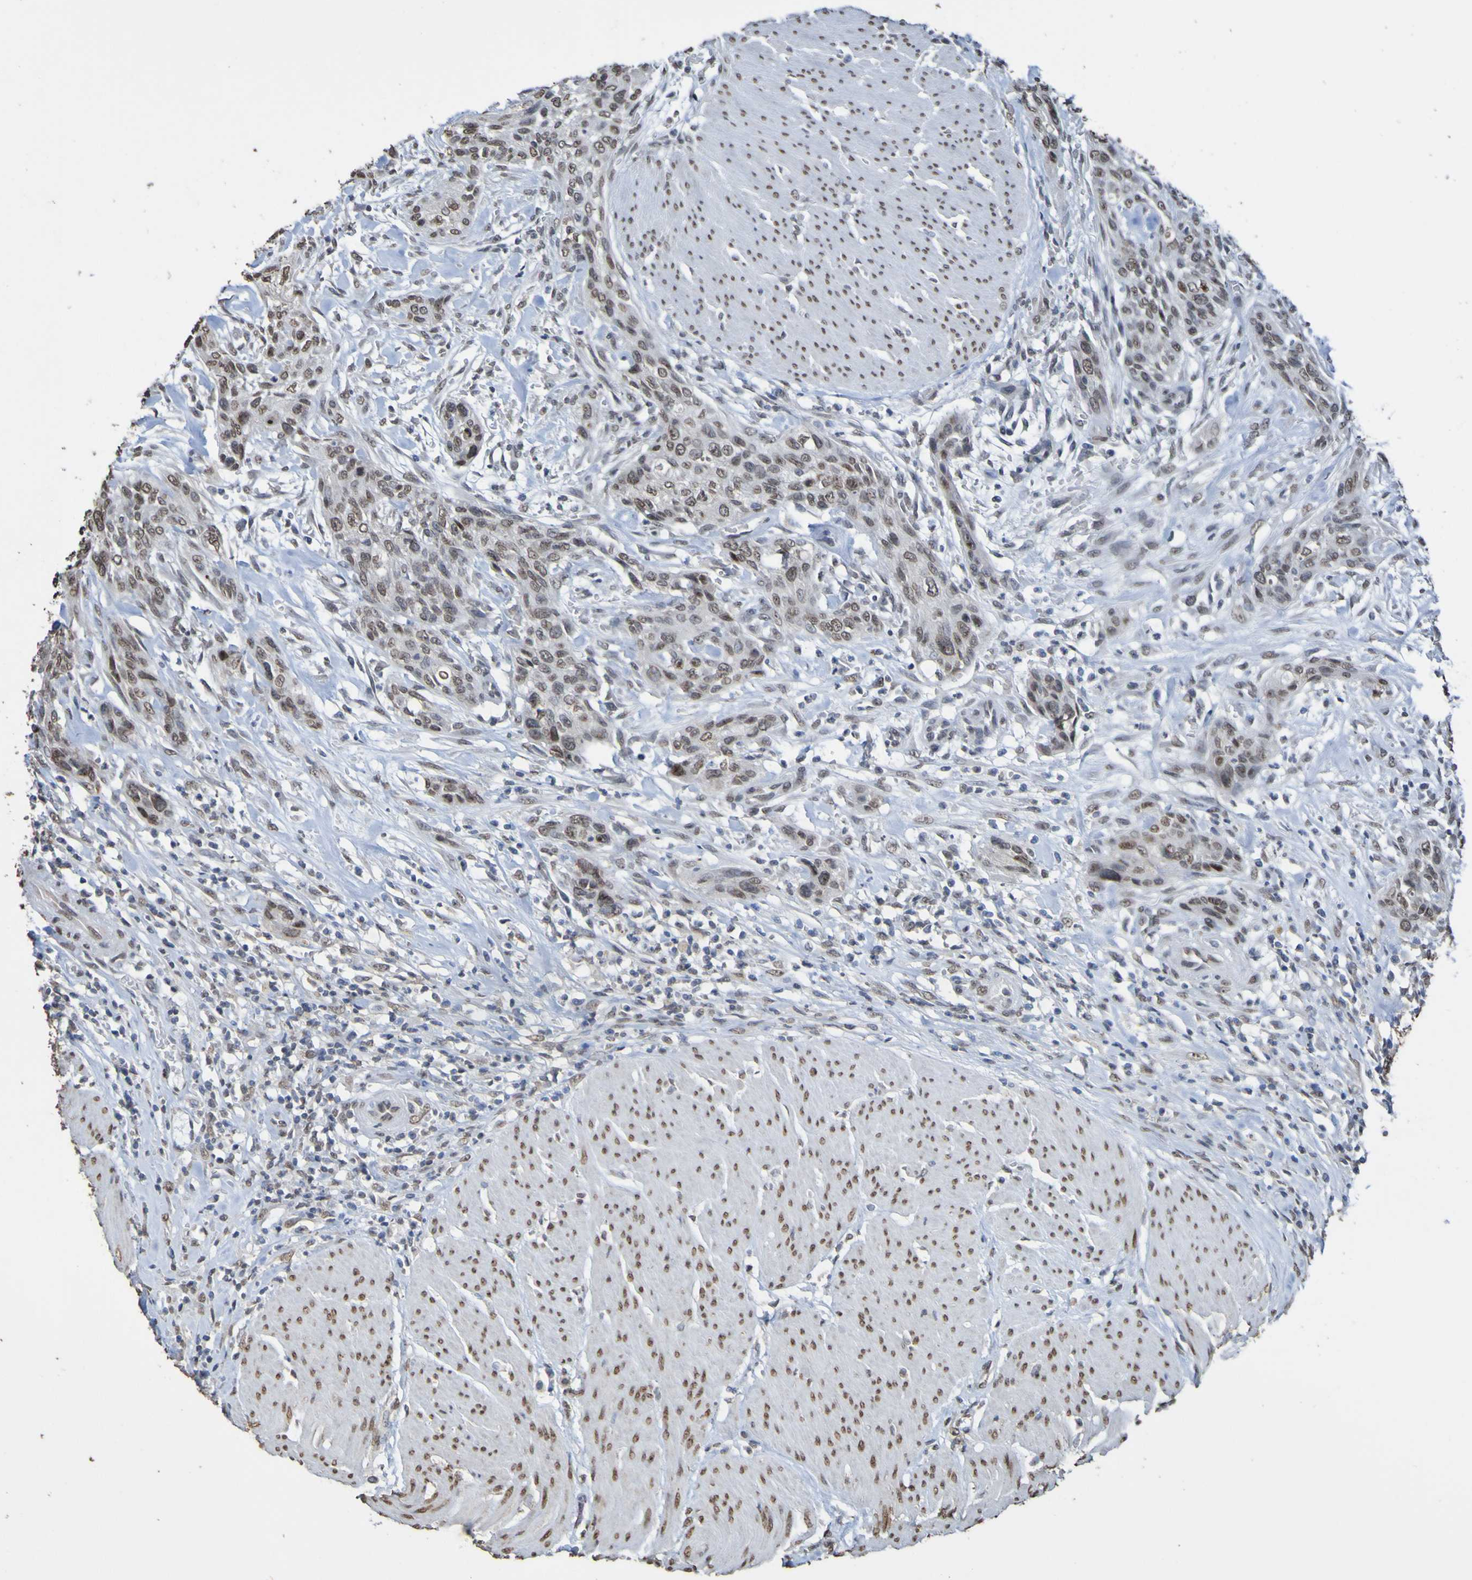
{"staining": {"intensity": "moderate", "quantity": ">75%", "location": "nuclear"}, "tissue": "urothelial cancer", "cell_type": "Tumor cells", "image_type": "cancer", "snomed": [{"axis": "morphology", "description": "Urothelial carcinoma, High grade"}, {"axis": "topography", "description": "Urinary bladder"}], "caption": "This is a histology image of IHC staining of urothelial cancer, which shows moderate expression in the nuclear of tumor cells.", "gene": "ALKBH2", "patient": {"sex": "male", "age": 35}}